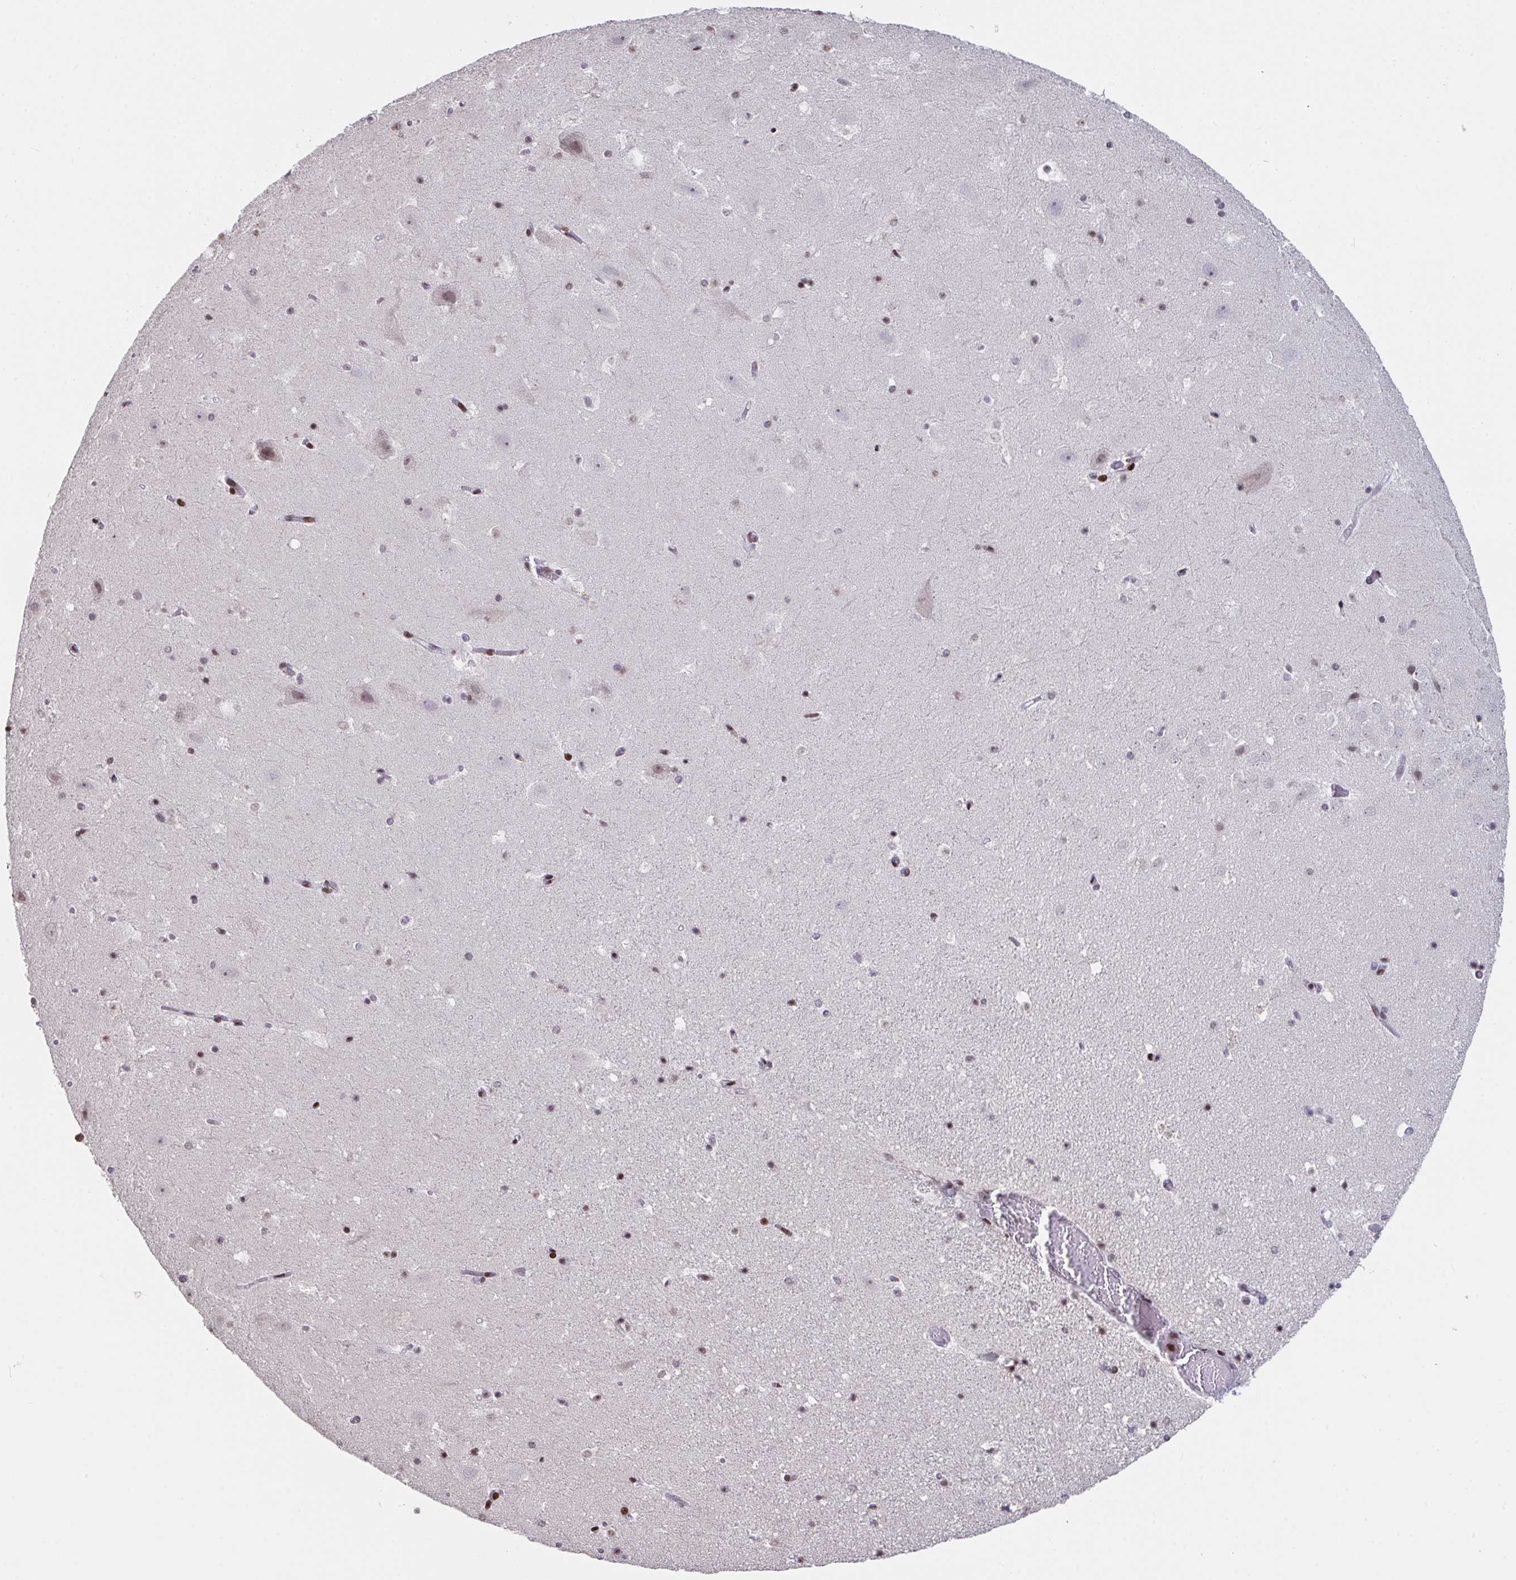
{"staining": {"intensity": "strong", "quantity": "<25%", "location": "nuclear"}, "tissue": "hippocampus", "cell_type": "Glial cells", "image_type": "normal", "snomed": [{"axis": "morphology", "description": "Normal tissue, NOS"}, {"axis": "topography", "description": "Hippocampus"}], "caption": "The immunohistochemical stain labels strong nuclear staining in glial cells of normal hippocampus.", "gene": "PCDHB8", "patient": {"sex": "female", "age": 42}}